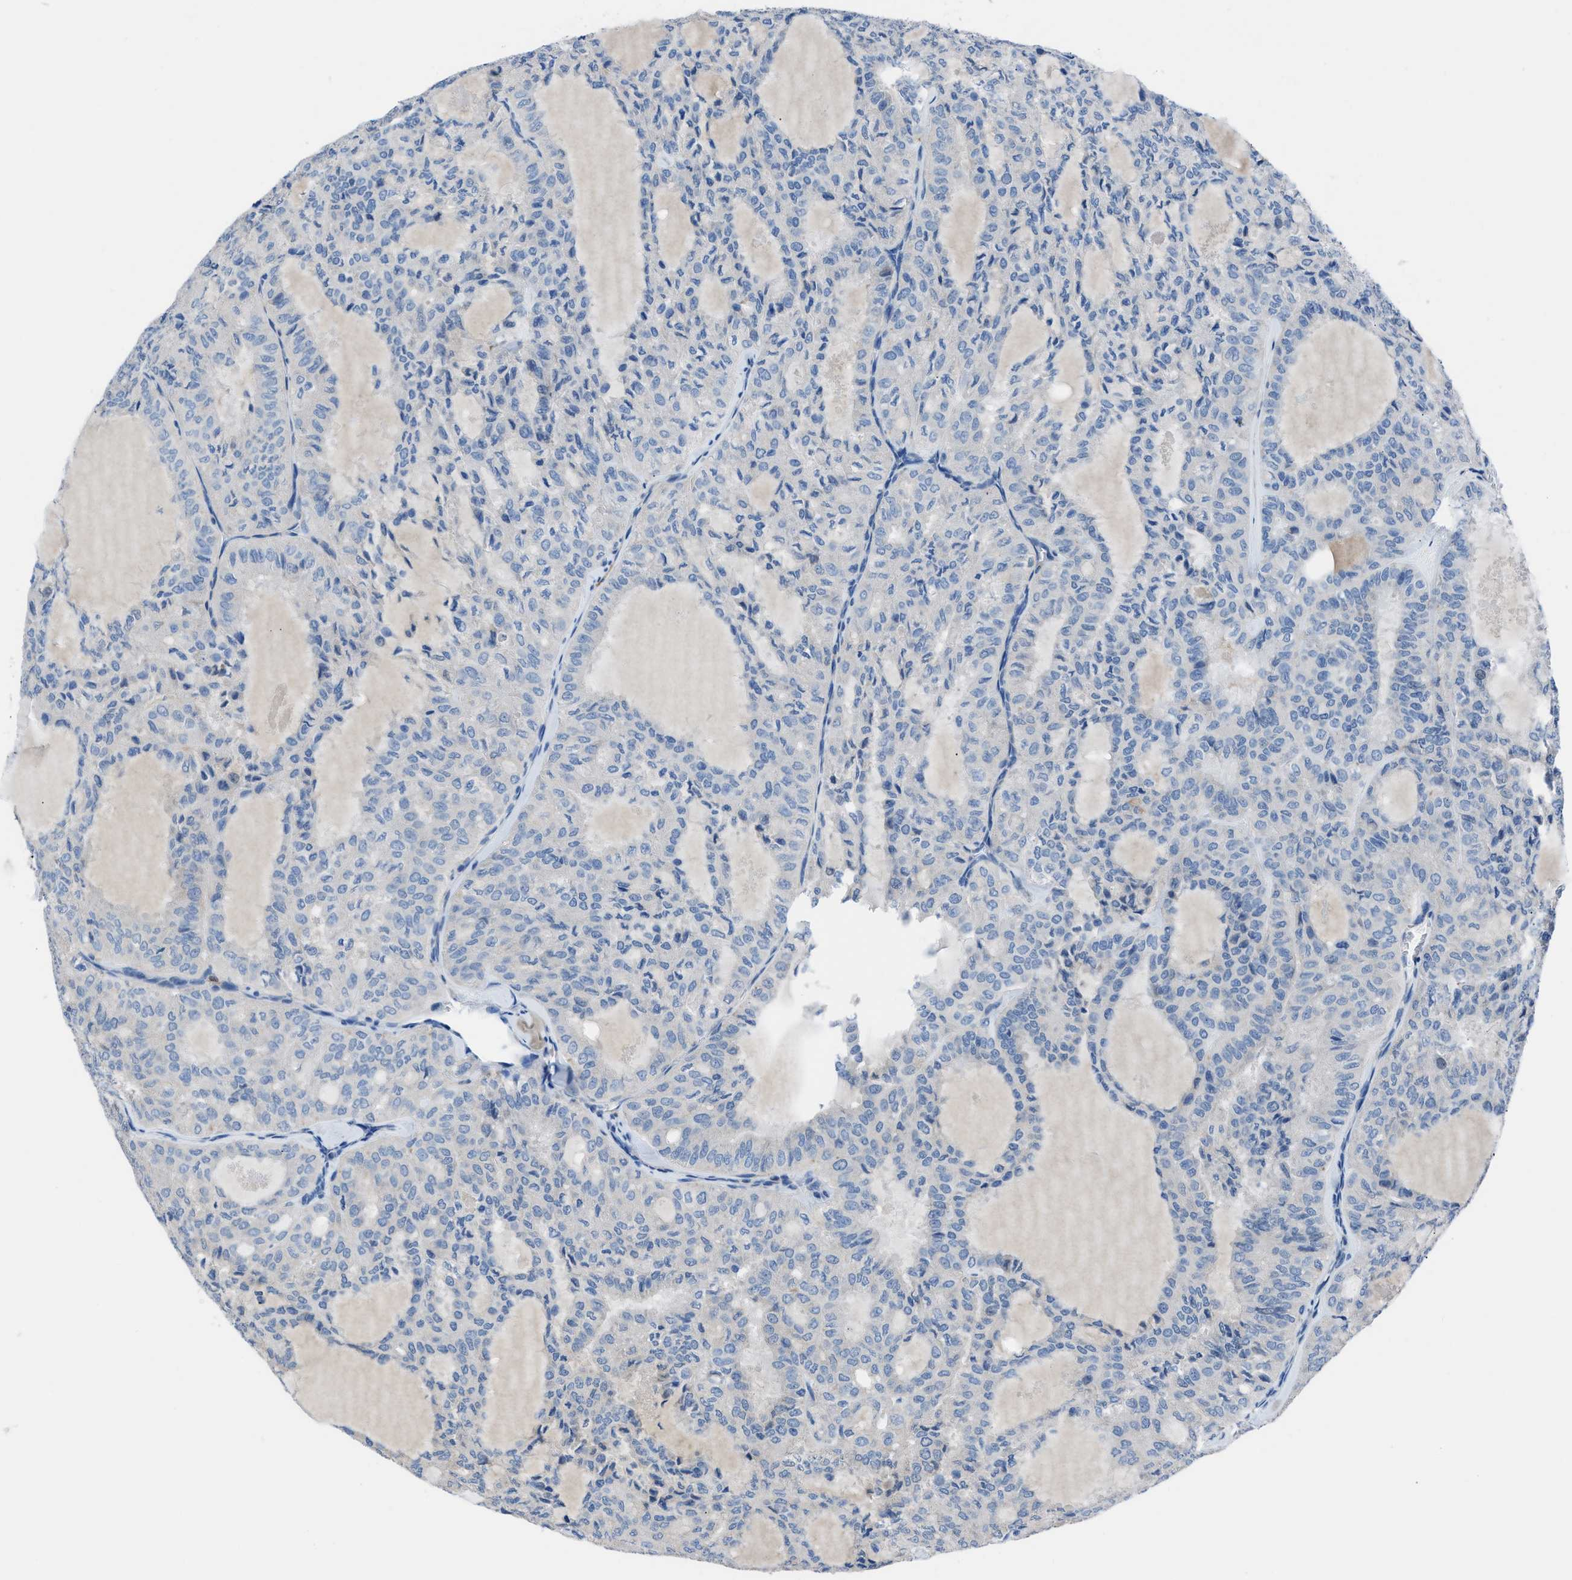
{"staining": {"intensity": "negative", "quantity": "none", "location": "none"}, "tissue": "thyroid cancer", "cell_type": "Tumor cells", "image_type": "cancer", "snomed": [{"axis": "morphology", "description": "Follicular adenoma carcinoma, NOS"}, {"axis": "topography", "description": "Thyroid gland"}], "caption": "This is an immunohistochemistry histopathology image of human thyroid follicular adenoma carcinoma. There is no expression in tumor cells.", "gene": "ITPR1", "patient": {"sex": "male", "age": 75}}